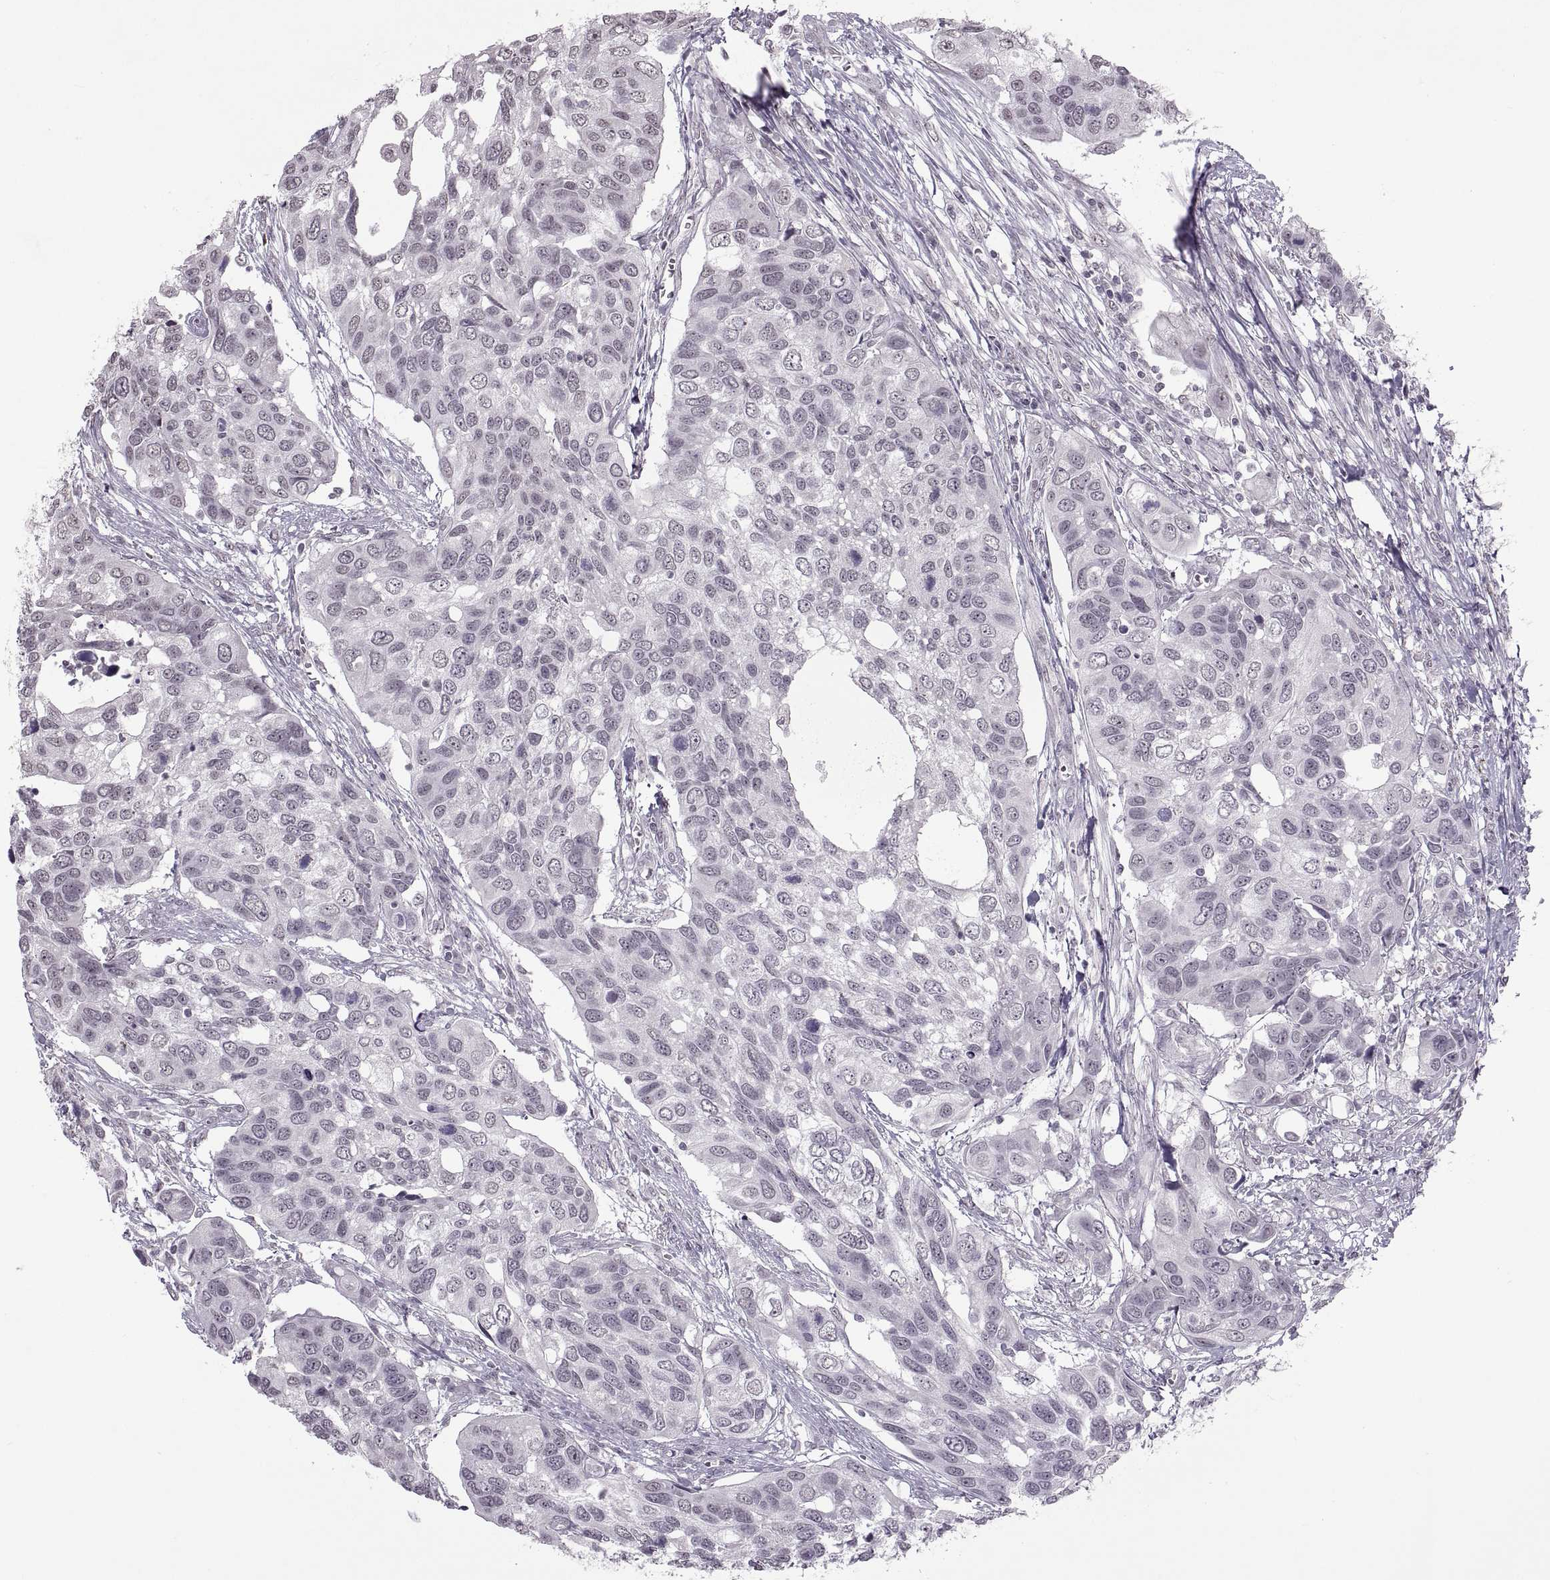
{"staining": {"intensity": "negative", "quantity": "none", "location": "none"}, "tissue": "urothelial cancer", "cell_type": "Tumor cells", "image_type": "cancer", "snomed": [{"axis": "morphology", "description": "Urothelial carcinoma, High grade"}, {"axis": "topography", "description": "Urinary bladder"}], "caption": "DAB immunohistochemical staining of urothelial carcinoma (high-grade) demonstrates no significant expression in tumor cells.", "gene": "OTP", "patient": {"sex": "male", "age": 60}}